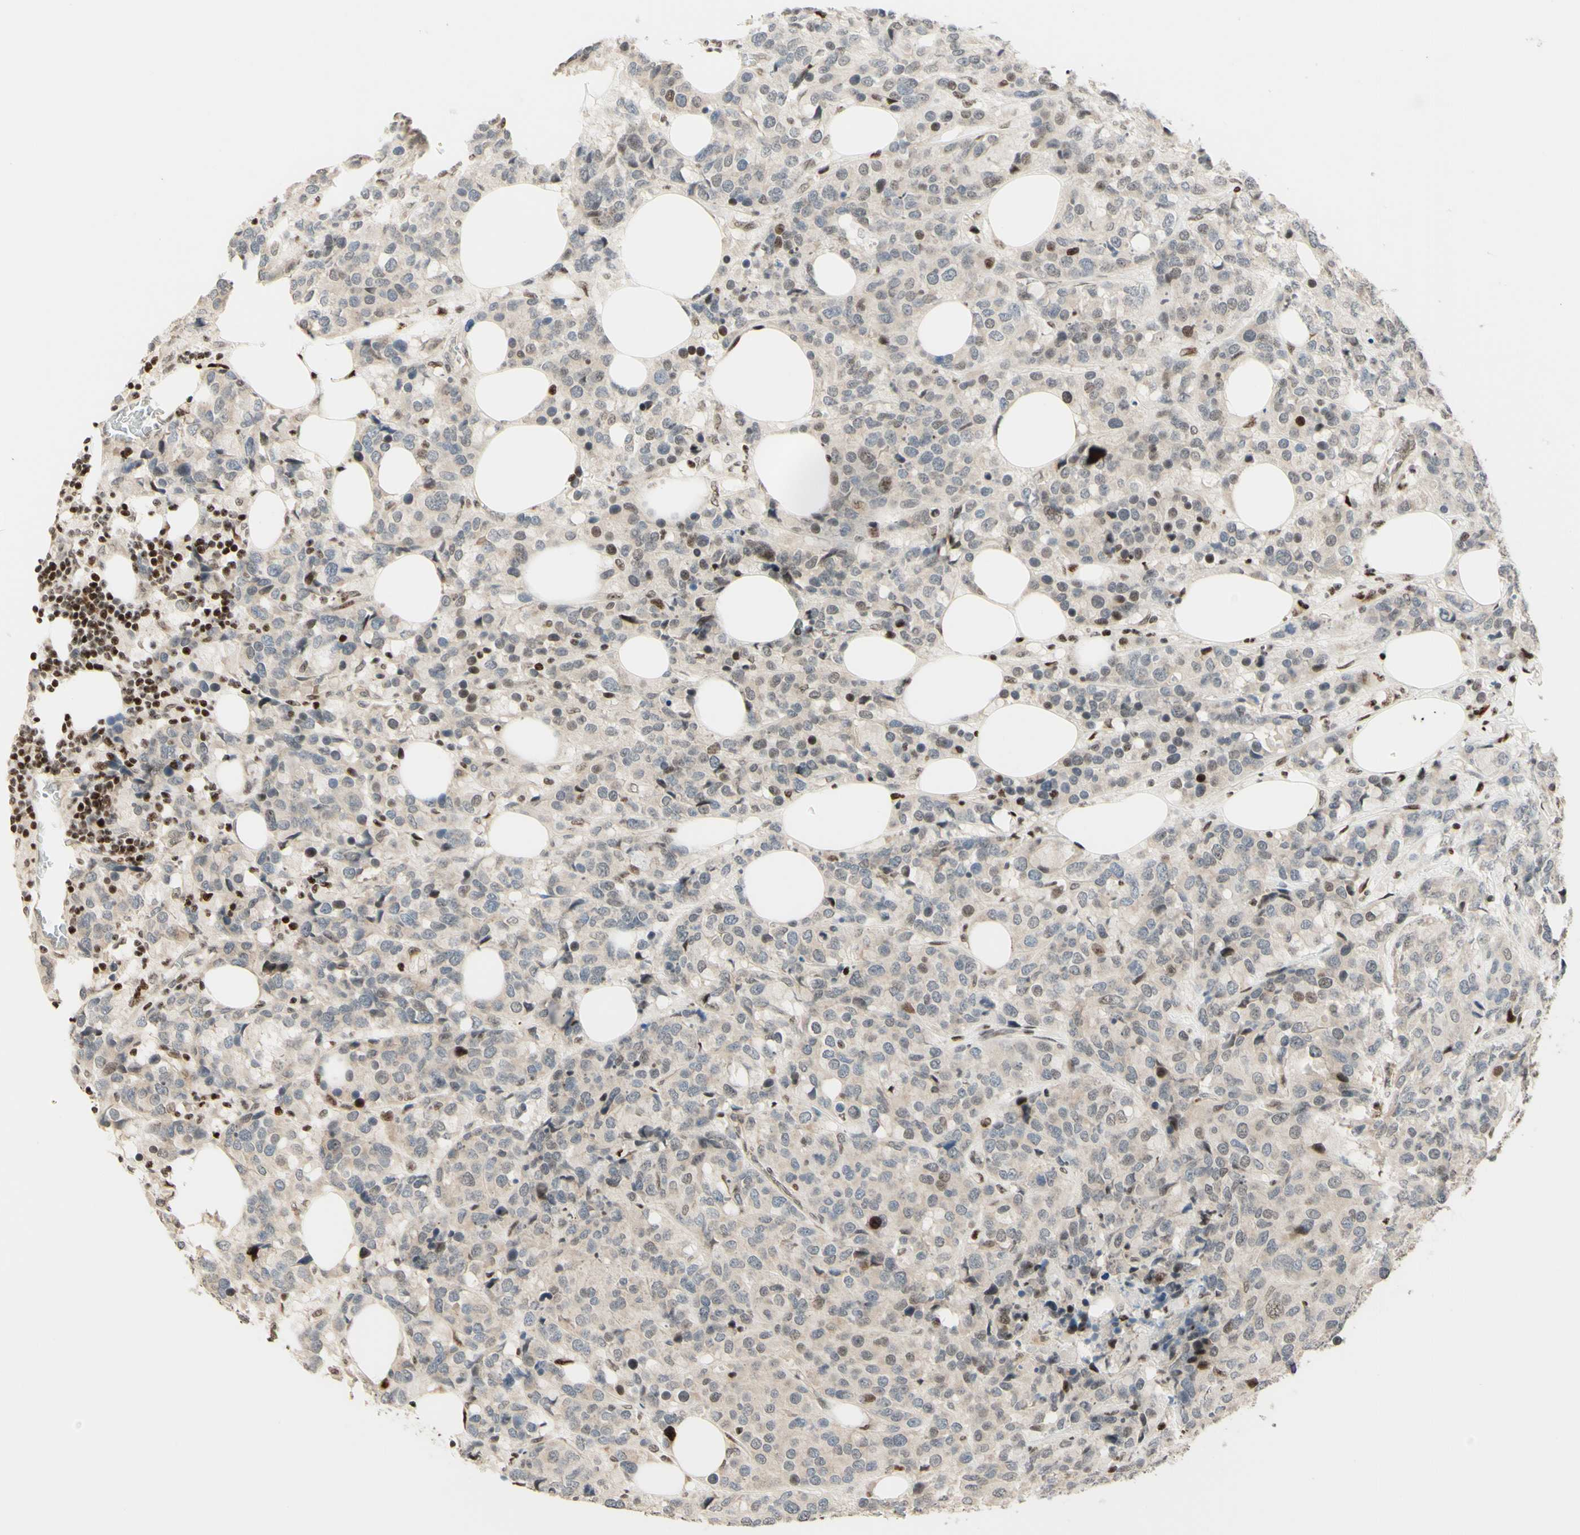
{"staining": {"intensity": "negative", "quantity": "none", "location": "none"}, "tissue": "breast cancer", "cell_type": "Tumor cells", "image_type": "cancer", "snomed": [{"axis": "morphology", "description": "Lobular carcinoma"}, {"axis": "topography", "description": "Breast"}], "caption": "Immunohistochemistry (IHC) of breast cancer exhibits no staining in tumor cells.", "gene": "CDKL5", "patient": {"sex": "female", "age": 59}}